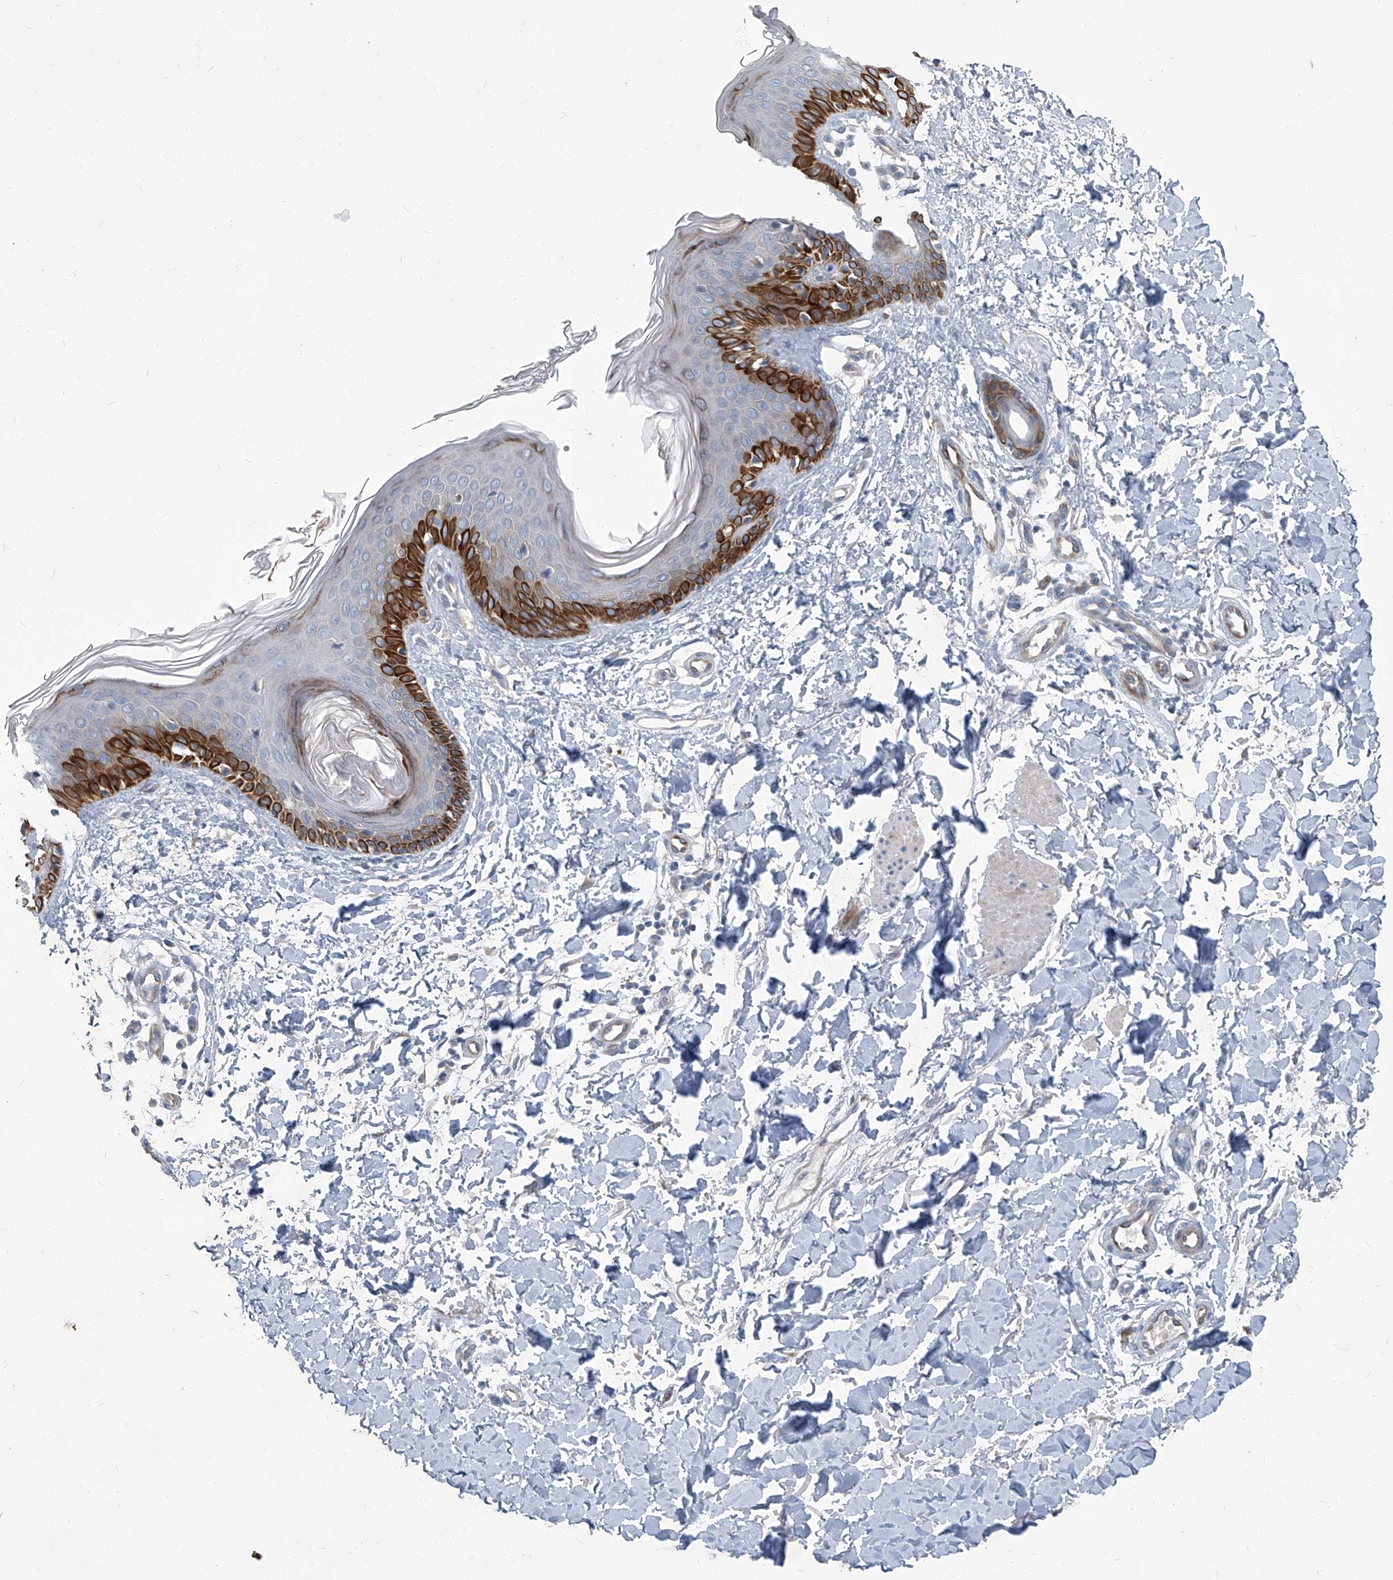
{"staining": {"intensity": "negative", "quantity": "none", "location": "none"}, "tissue": "skin", "cell_type": "Fibroblasts", "image_type": "normal", "snomed": [{"axis": "morphology", "description": "Normal tissue, NOS"}, {"axis": "topography", "description": "Skin"}], "caption": "This photomicrograph is of unremarkable skin stained with IHC to label a protein in brown with the nuclei are counter-stained blue. There is no positivity in fibroblasts. Brightfield microscopy of immunohistochemistry stained with DAB (3,3'-diaminobenzidine) (brown) and hematoxylin (blue), captured at high magnification.", "gene": "SLC26A11", "patient": {"sex": "male", "age": 37}}